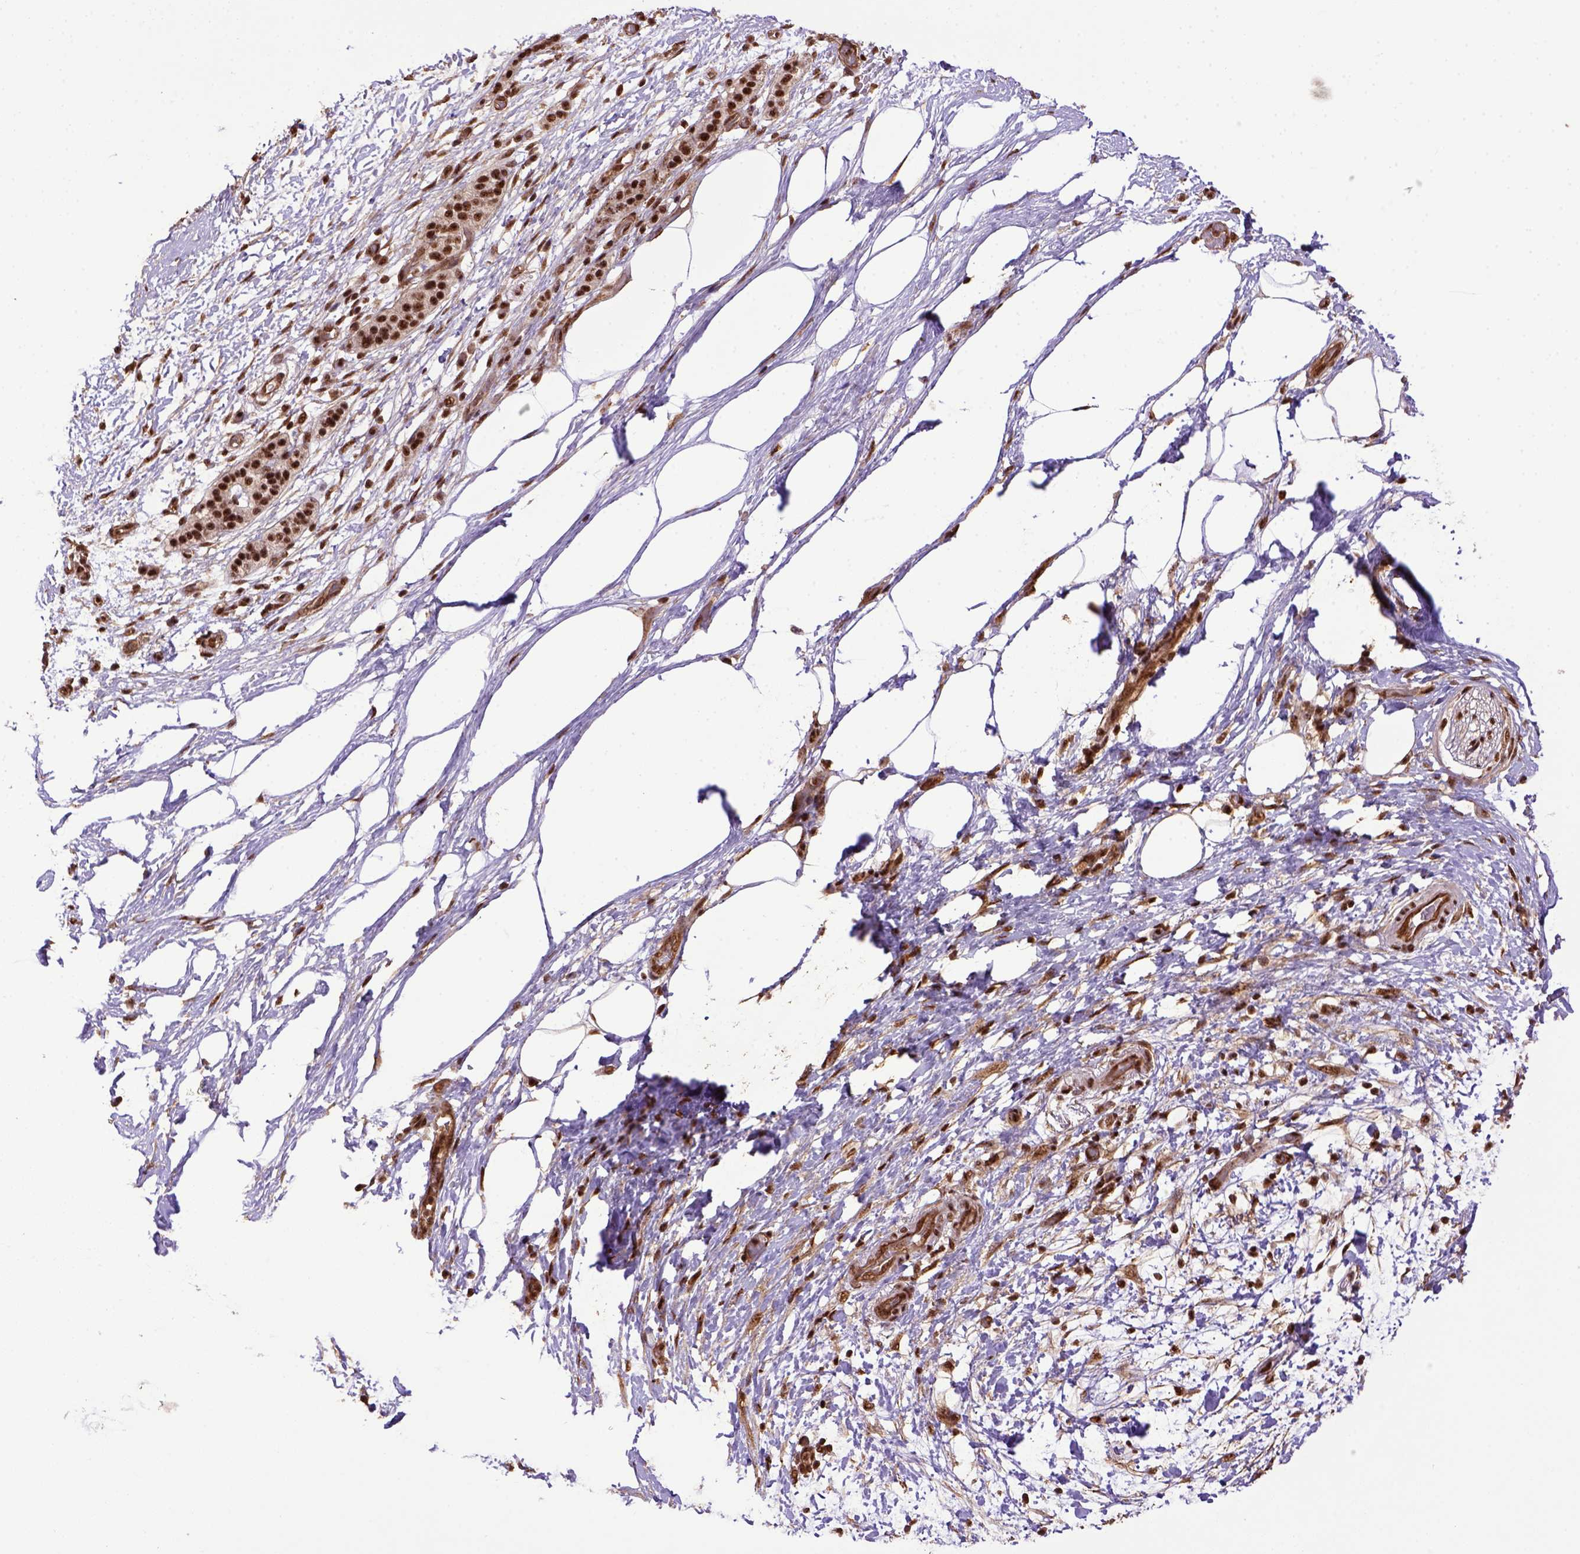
{"staining": {"intensity": "strong", "quantity": ">75%", "location": "nuclear"}, "tissue": "pancreatic cancer", "cell_type": "Tumor cells", "image_type": "cancer", "snomed": [{"axis": "morphology", "description": "Adenocarcinoma, NOS"}, {"axis": "topography", "description": "Pancreas"}], "caption": "This micrograph demonstrates pancreatic cancer stained with IHC to label a protein in brown. The nuclear of tumor cells show strong positivity for the protein. Nuclei are counter-stained blue.", "gene": "PPIG", "patient": {"sex": "female", "age": 72}}